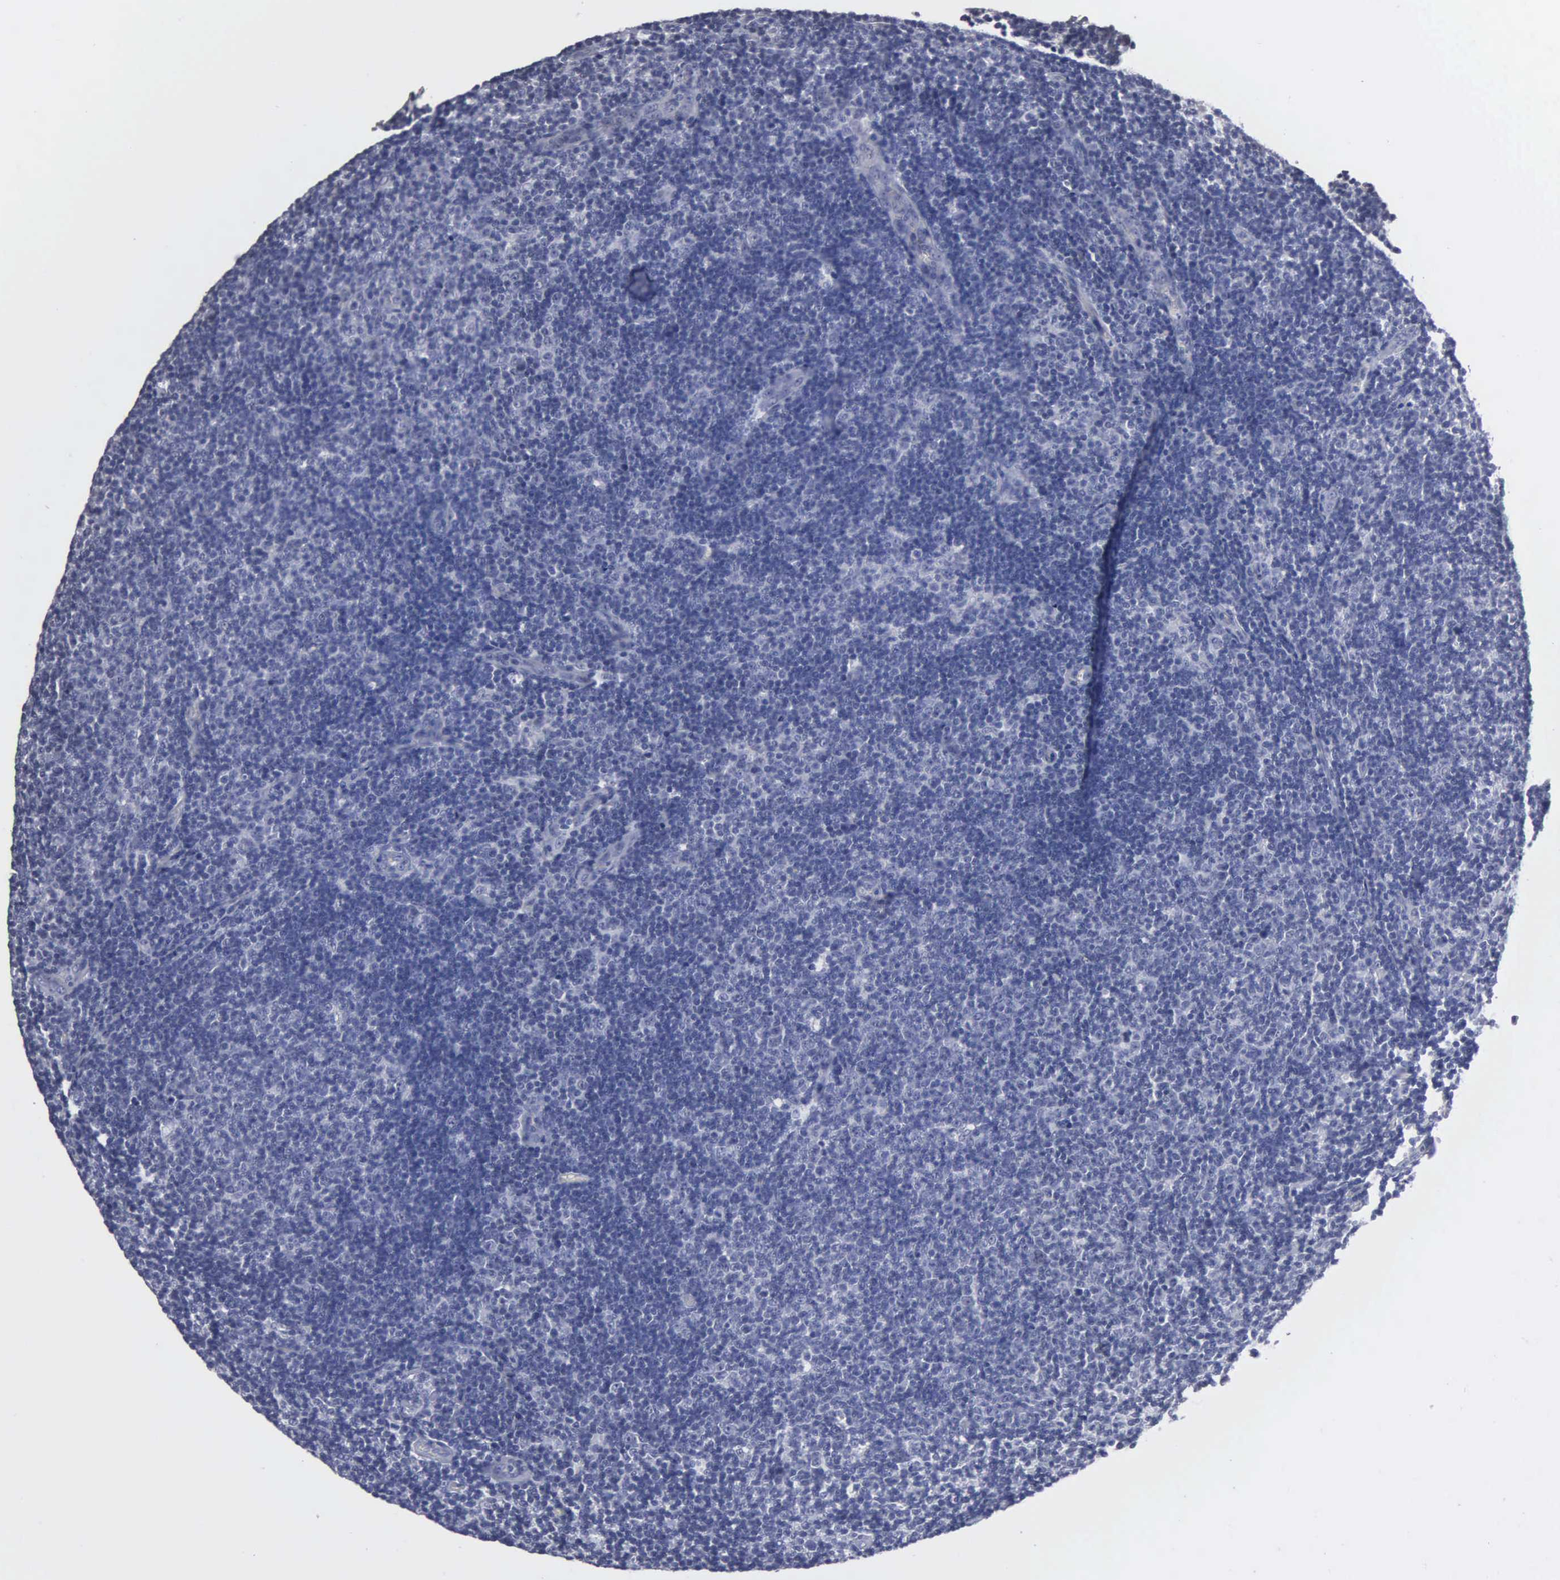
{"staining": {"intensity": "negative", "quantity": "none", "location": "none"}, "tissue": "lymphoma", "cell_type": "Tumor cells", "image_type": "cancer", "snomed": [{"axis": "morphology", "description": "Malignant lymphoma, non-Hodgkin's type, Low grade"}, {"axis": "topography", "description": "Lymph node"}], "caption": "Tumor cells show no significant protein positivity in malignant lymphoma, non-Hodgkin's type (low-grade). (DAB immunohistochemistry (IHC) with hematoxylin counter stain).", "gene": "UPB1", "patient": {"sex": "male", "age": 49}}